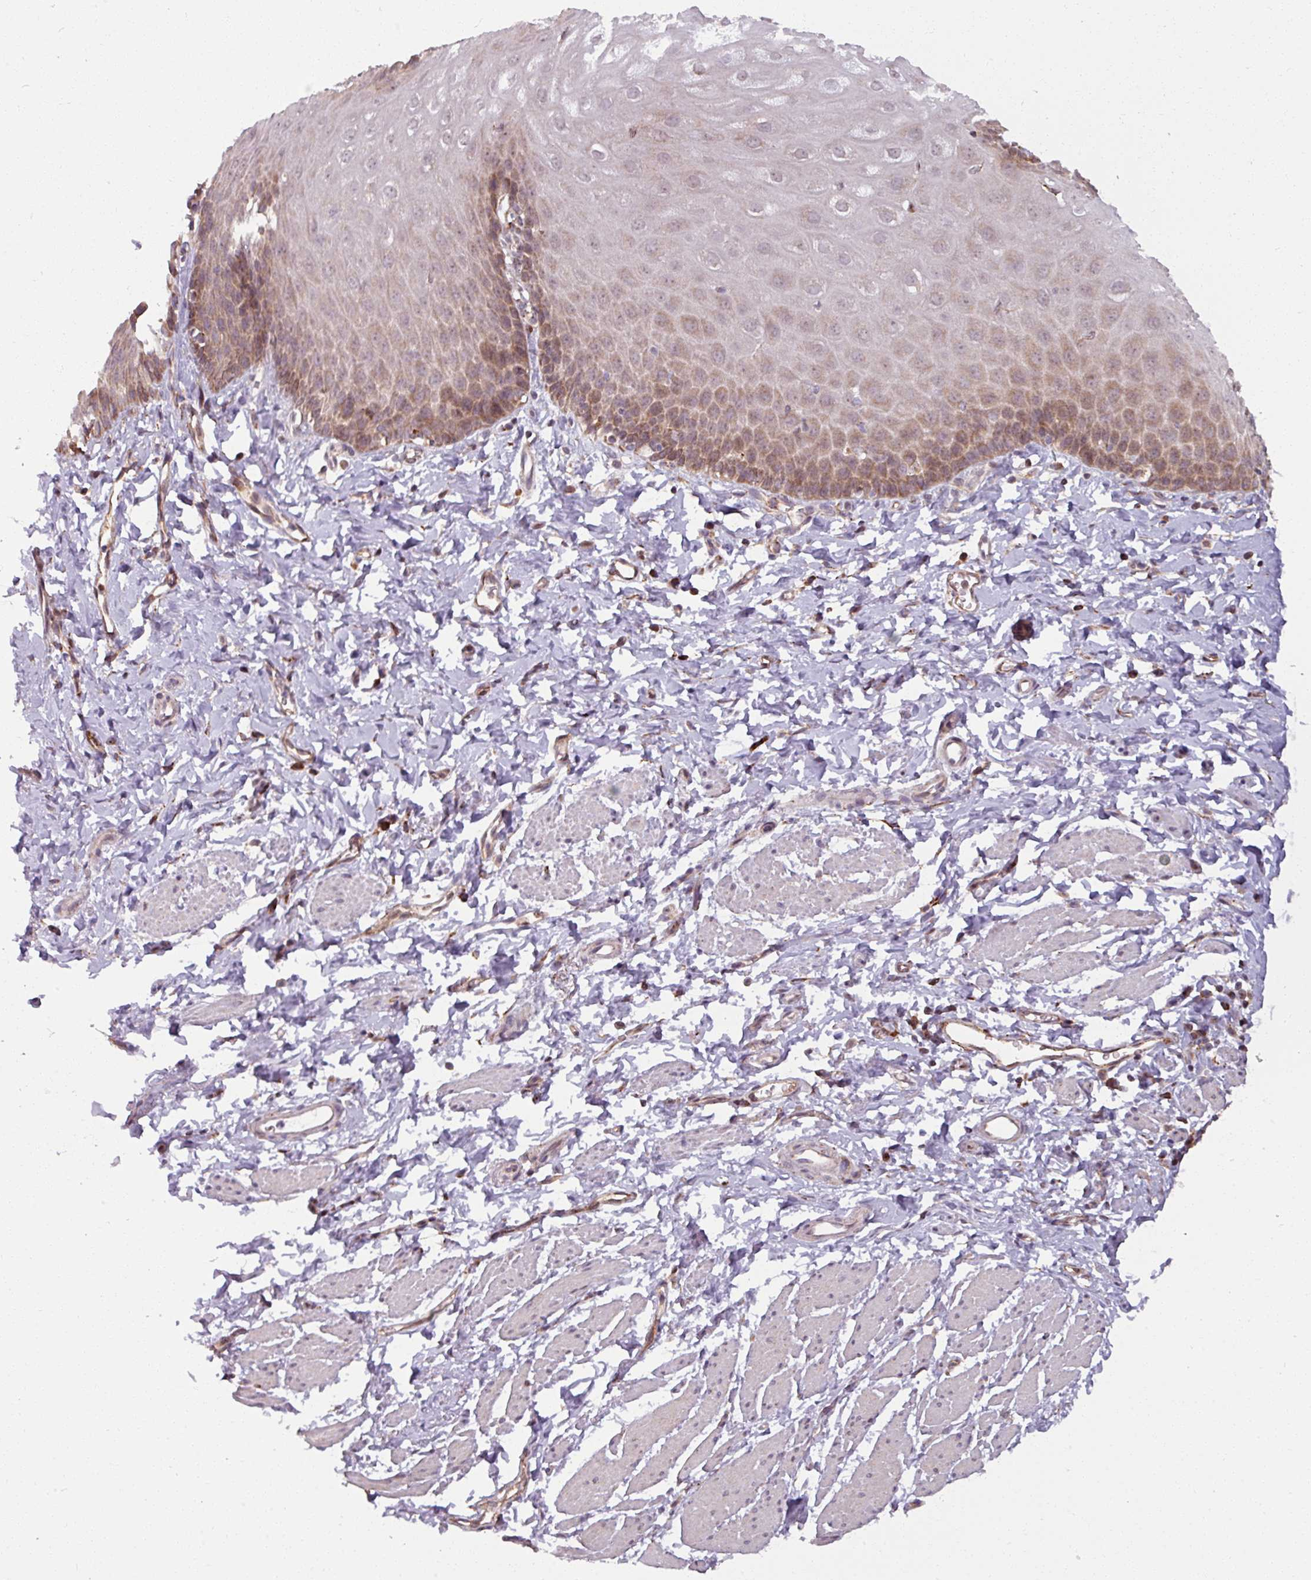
{"staining": {"intensity": "moderate", "quantity": "25%-75%", "location": "cytoplasmic/membranous"}, "tissue": "esophagus", "cell_type": "Squamous epithelial cells", "image_type": "normal", "snomed": [{"axis": "morphology", "description": "Normal tissue, NOS"}, {"axis": "topography", "description": "Esophagus"}], "caption": "The immunohistochemical stain highlights moderate cytoplasmic/membranous expression in squamous epithelial cells of benign esophagus.", "gene": "MAGT1", "patient": {"sex": "male", "age": 70}}